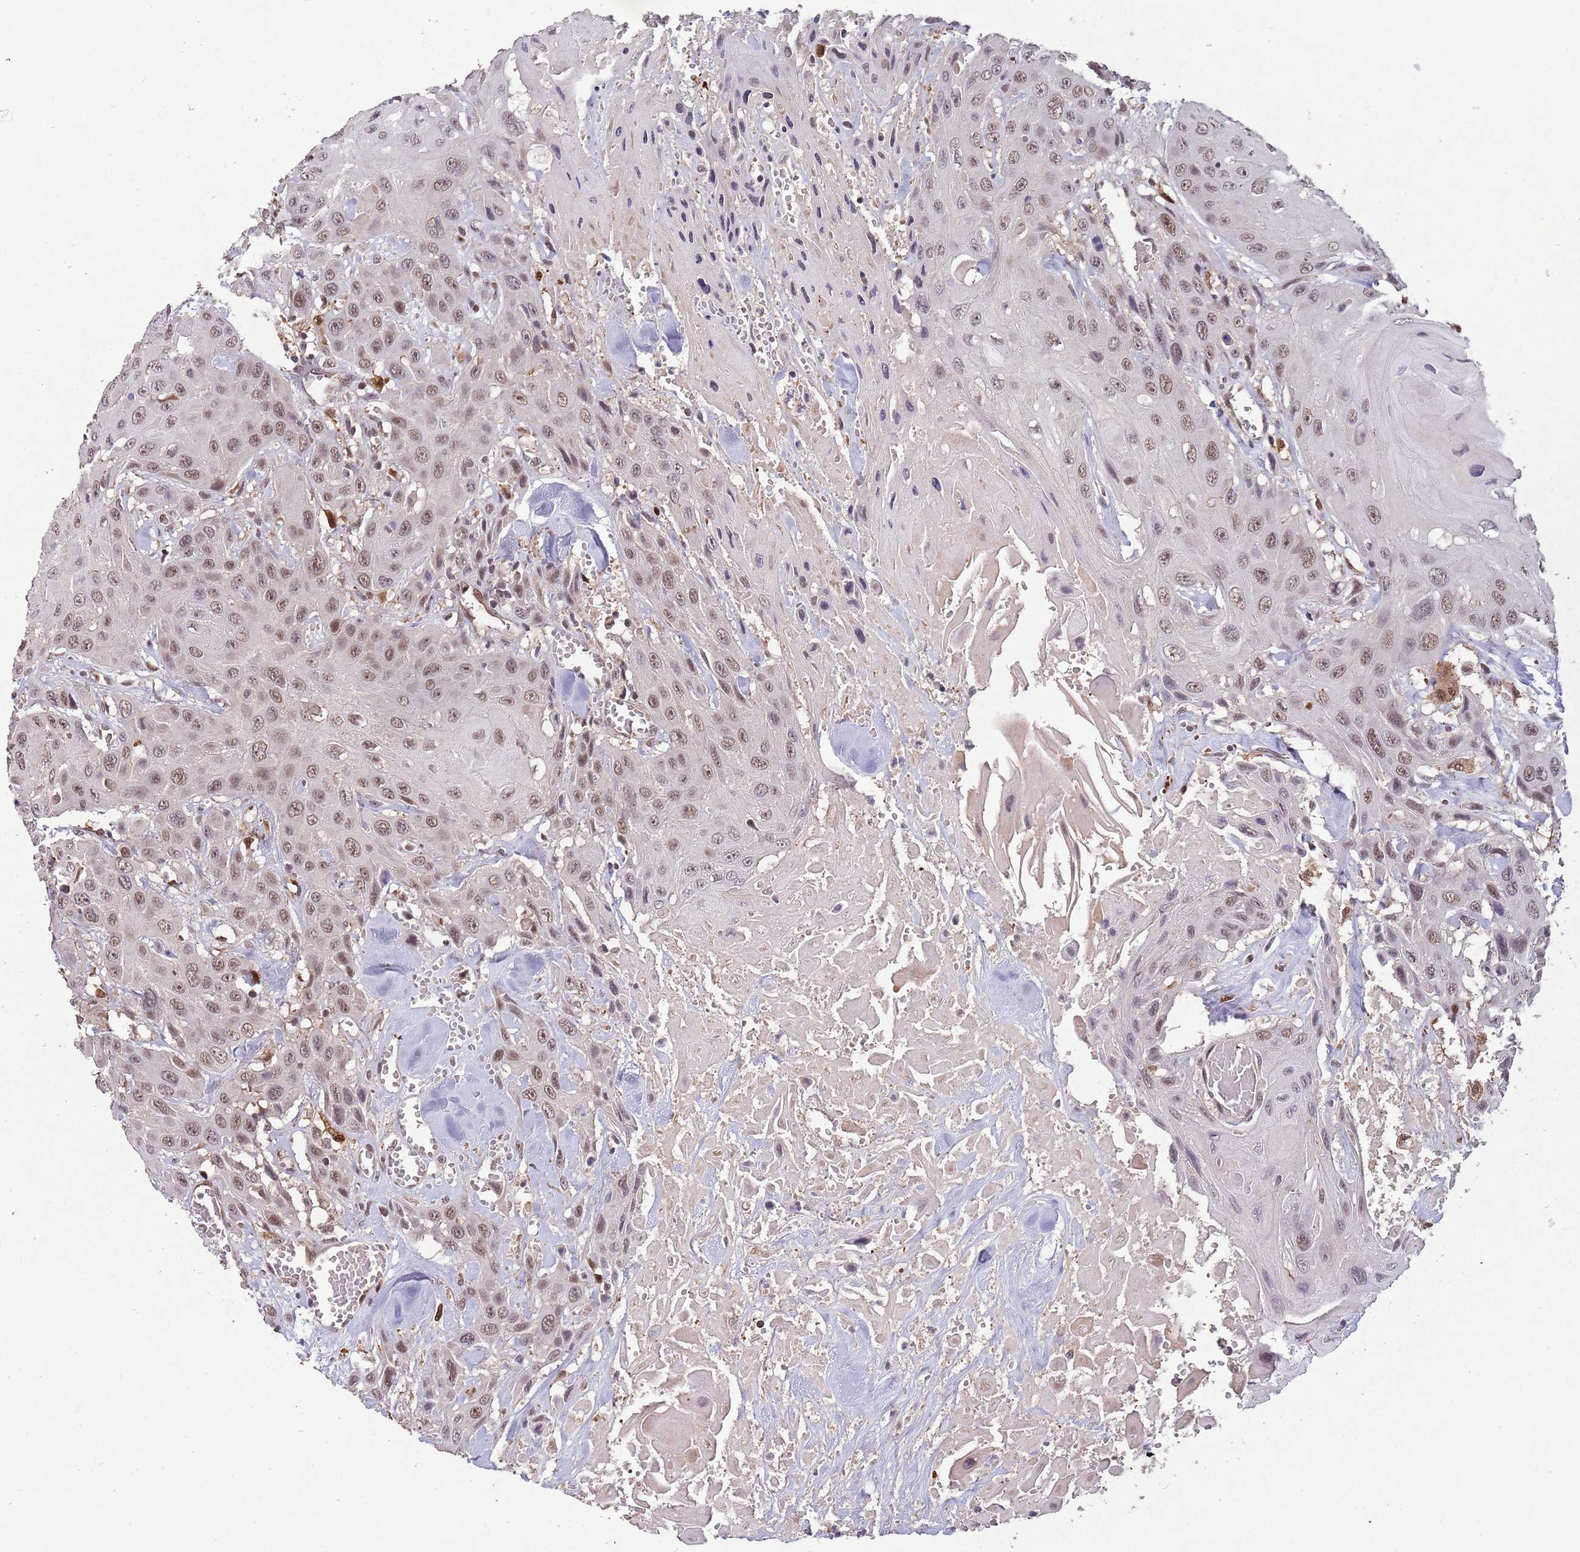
{"staining": {"intensity": "moderate", "quantity": ">75%", "location": "nuclear"}, "tissue": "head and neck cancer", "cell_type": "Tumor cells", "image_type": "cancer", "snomed": [{"axis": "morphology", "description": "Squamous cell carcinoma, NOS"}, {"axis": "topography", "description": "Head-Neck"}], "caption": "IHC of human head and neck cancer shows medium levels of moderate nuclear expression in about >75% of tumor cells. Using DAB (brown) and hematoxylin (blue) stains, captured at high magnification using brightfield microscopy.", "gene": "ZNF639", "patient": {"sex": "male", "age": 81}}